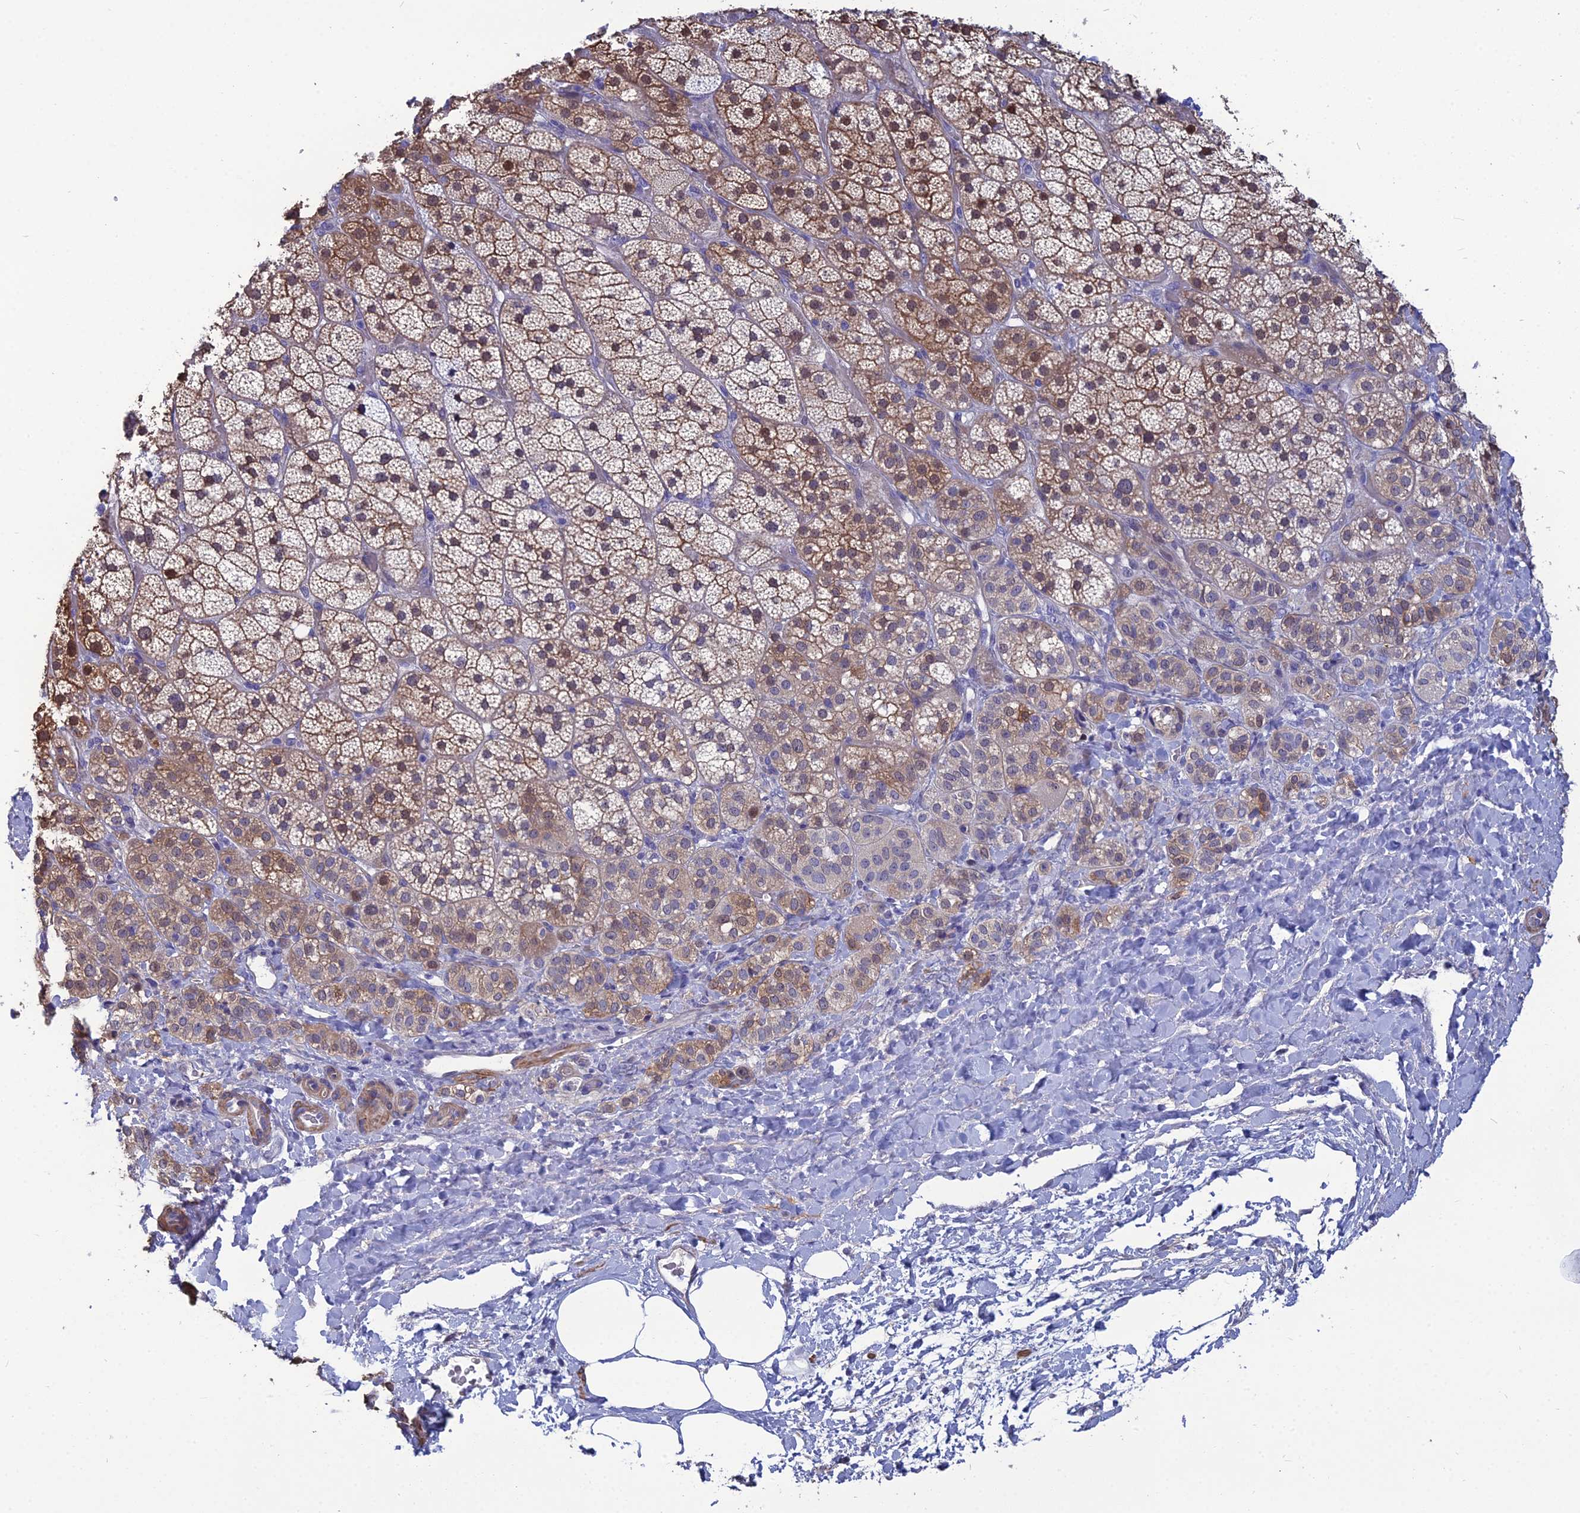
{"staining": {"intensity": "moderate", "quantity": ">75%", "location": "cytoplasmic/membranous,nuclear"}, "tissue": "adrenal gland", "cell_type": "Glandular cells", "image_type": "normal", "snomed": [{"axis": "morphology", "description": "Normal tissue, NOS"}, {"axis": "topography", "description": "Adrenal gland"}], "caption": "The image demonstrates immunohistochemical staining of benign adrenal gland. There is moderate cytoplasmic/membranous,nuclear staining is identified in about >75% of glandular cells.", "gene": "LZTS2", "patient": {"sex": "male", "age": 57}}